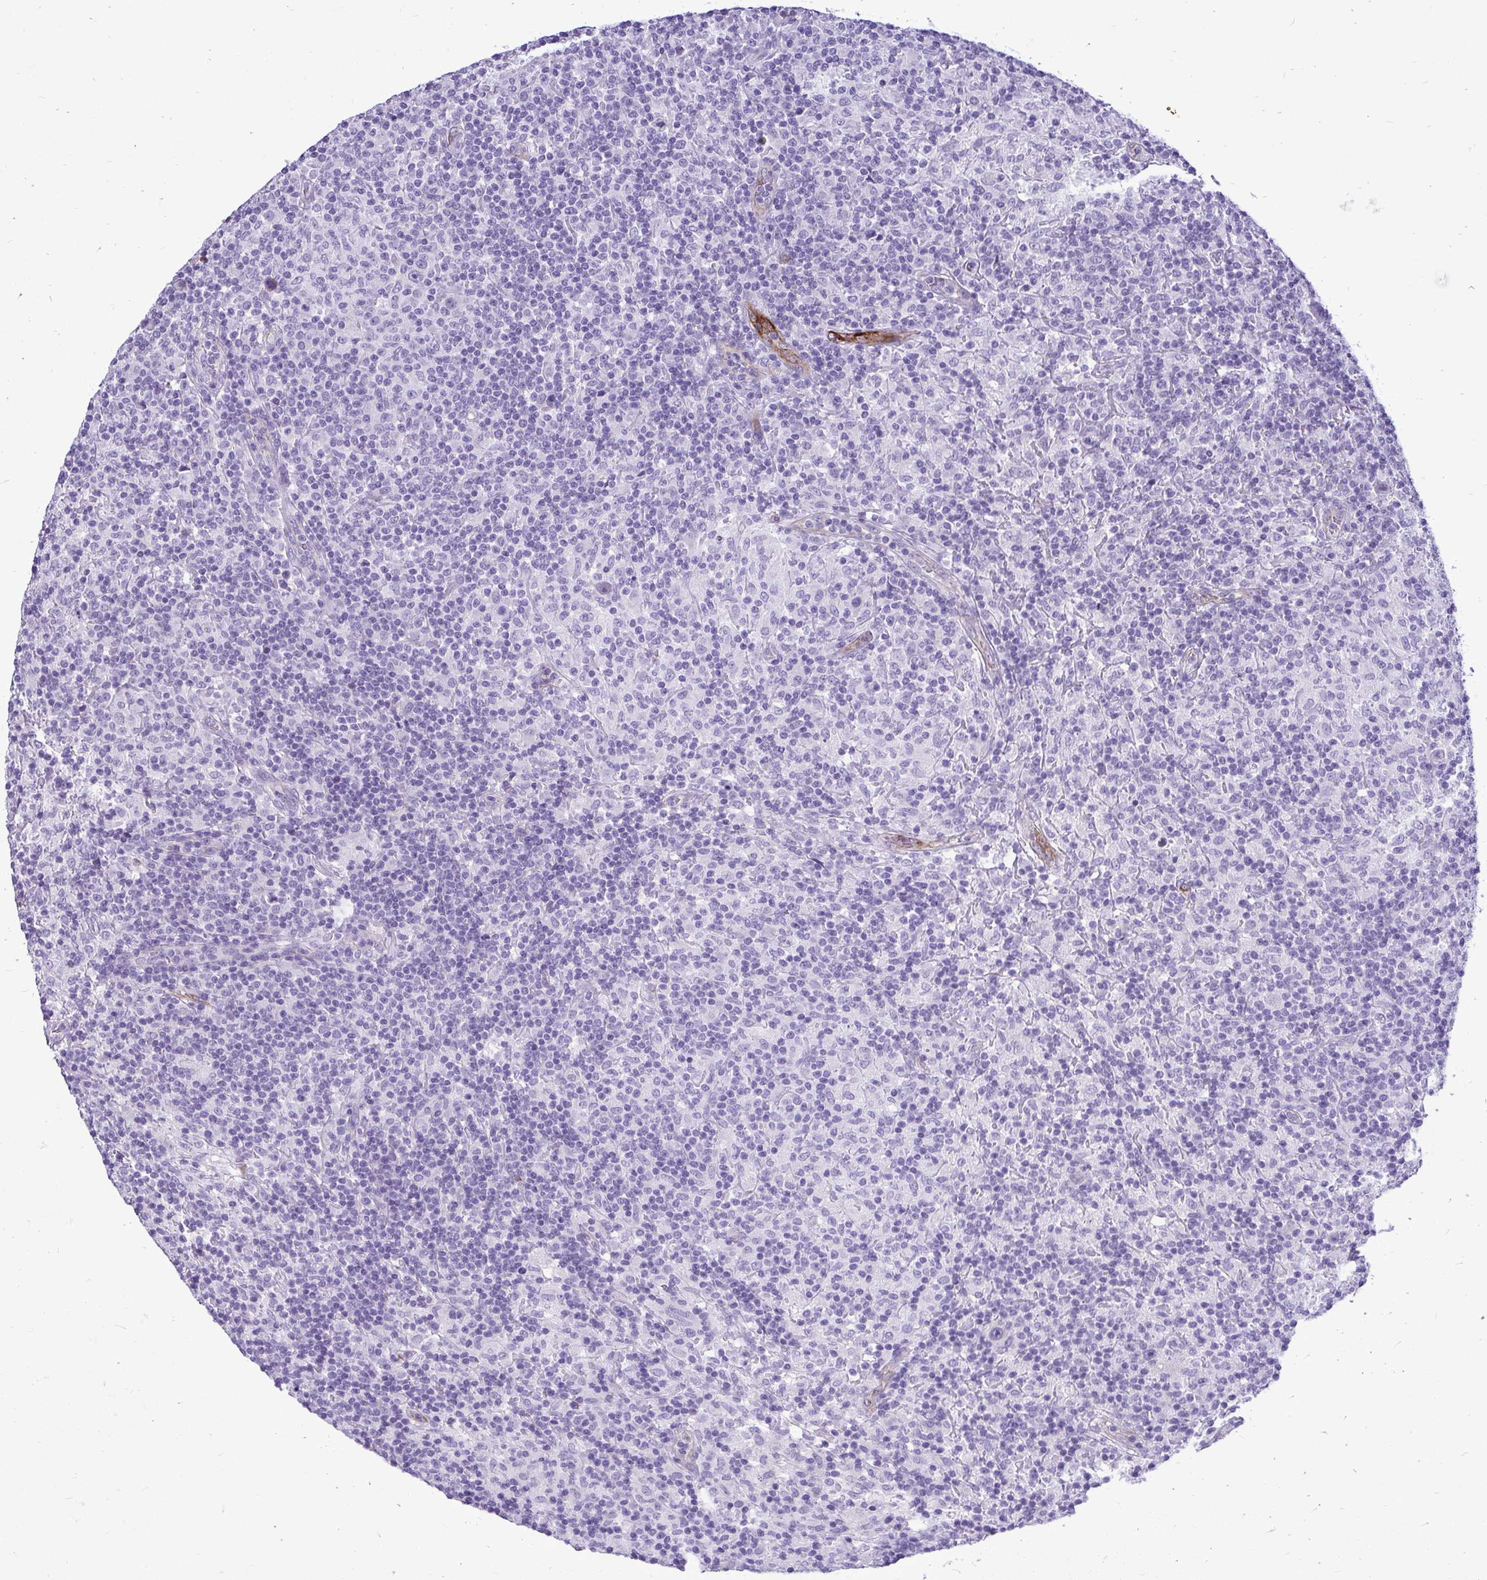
{"staining": {"intensity": "negative", "quantity": "none", "location": "none"}, "tissue": "lymphoma", "cell_type": "Tumor cells", "image_type": "cancer", "snomed": [{"axis": "morphology", "description": "Hodgkin's disease, NOS"}, {"axis": "topography", "description": "Lymph node"}], "caption": "Immunohistochemistry of human Hodgkin's disease exhibits no positivity in tumor cells. Nuclei are stained in blue.", "gene": "ABCG2", "patient": {"sex": "male", "age": 70}}